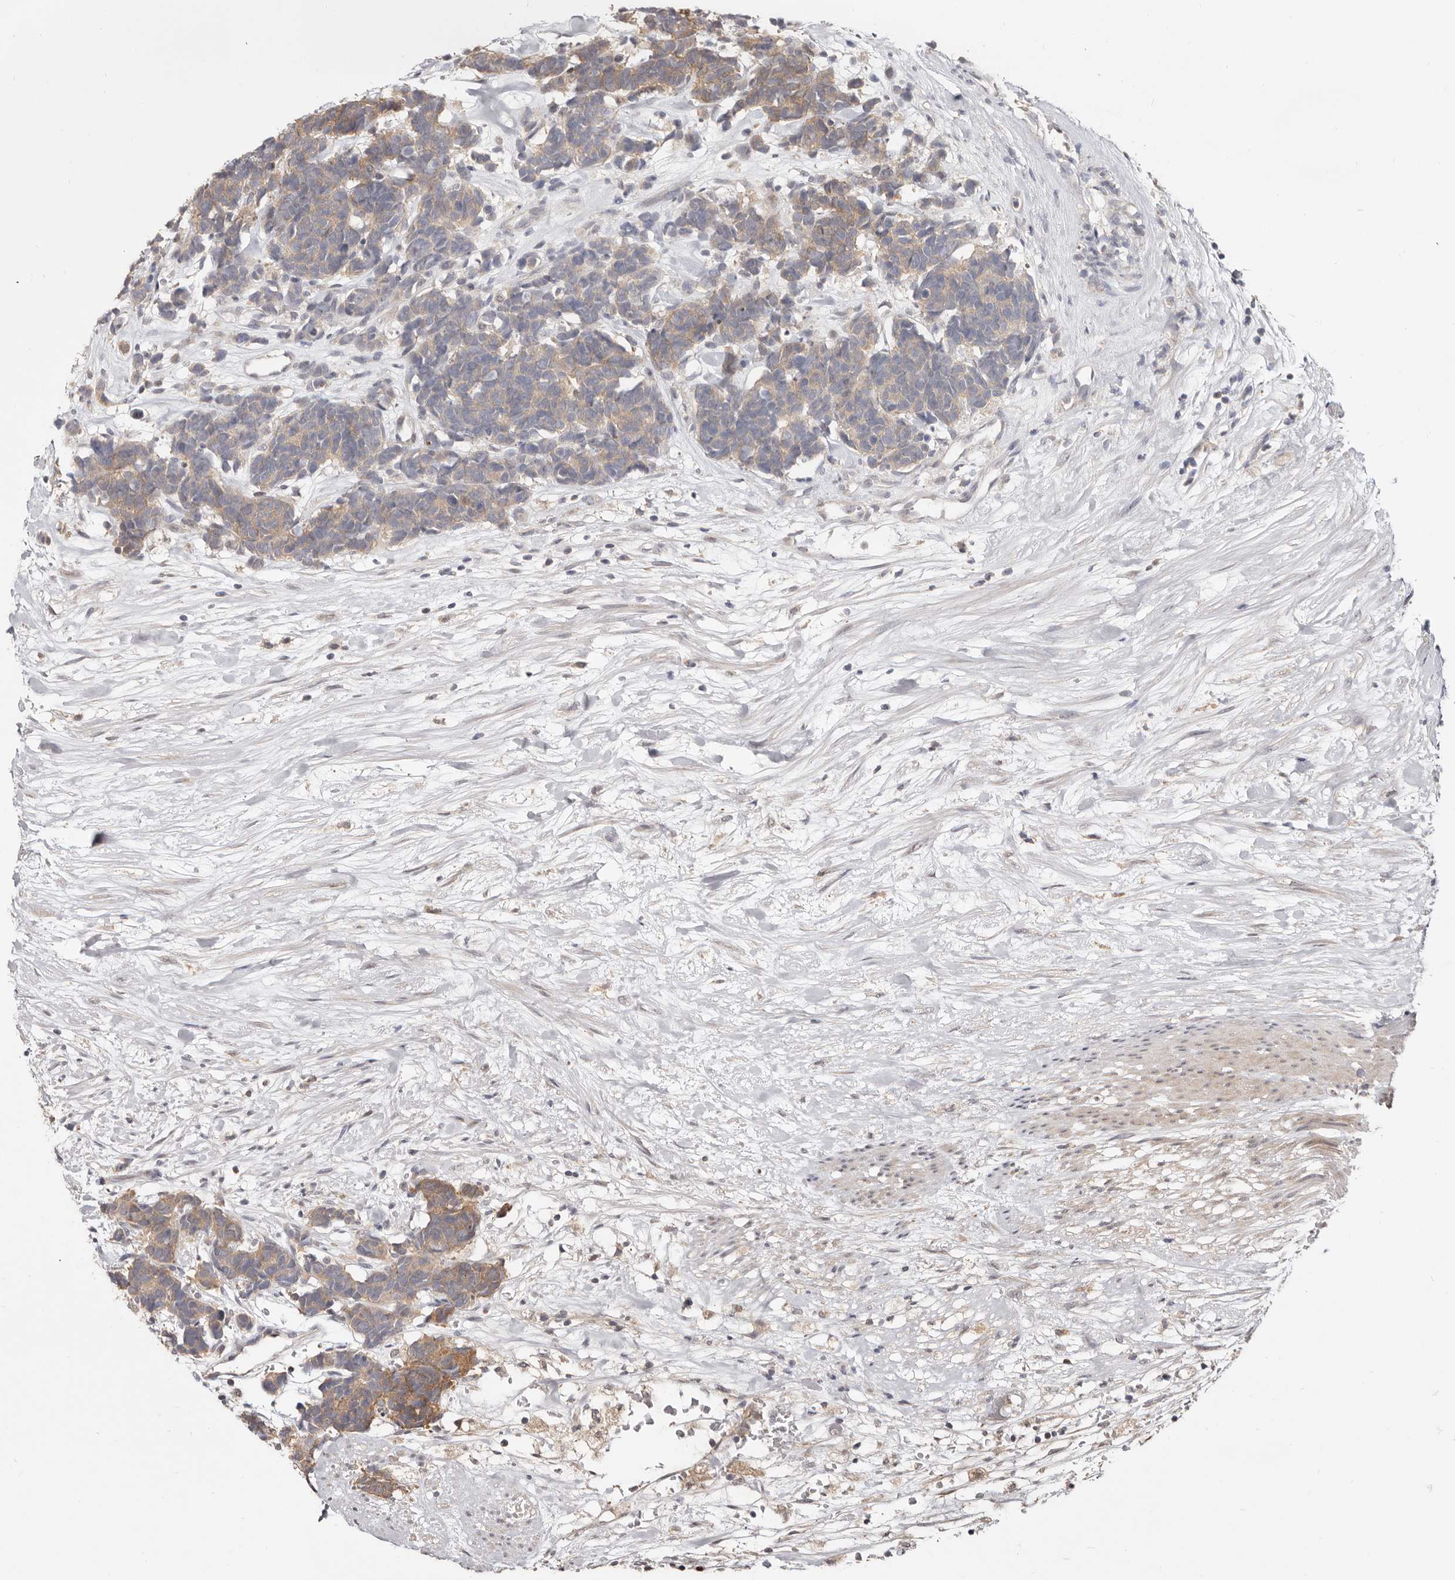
{"staining": {"intensity": "moderate", "quantity": "<25%", "location": "cytoplasmic/membranous"}, "tissue": "carcinoid", "cell_type": "Tumor cells", "image_type": "cancer", "snomed": [{"axis": "morphology", "description": "Carcinoma, NOS"}, {"axis": "morphology", "description": "Carcinoid, malignant, NOS"}, {"axis": "topography", "description": "Urinary bladder"}], "caption": "Carcinoid stained with a protein marker demonstrates moderate staining in tumor cells.", "gene": "TC2N", "patient": {"sex": "male", "age": 57}}